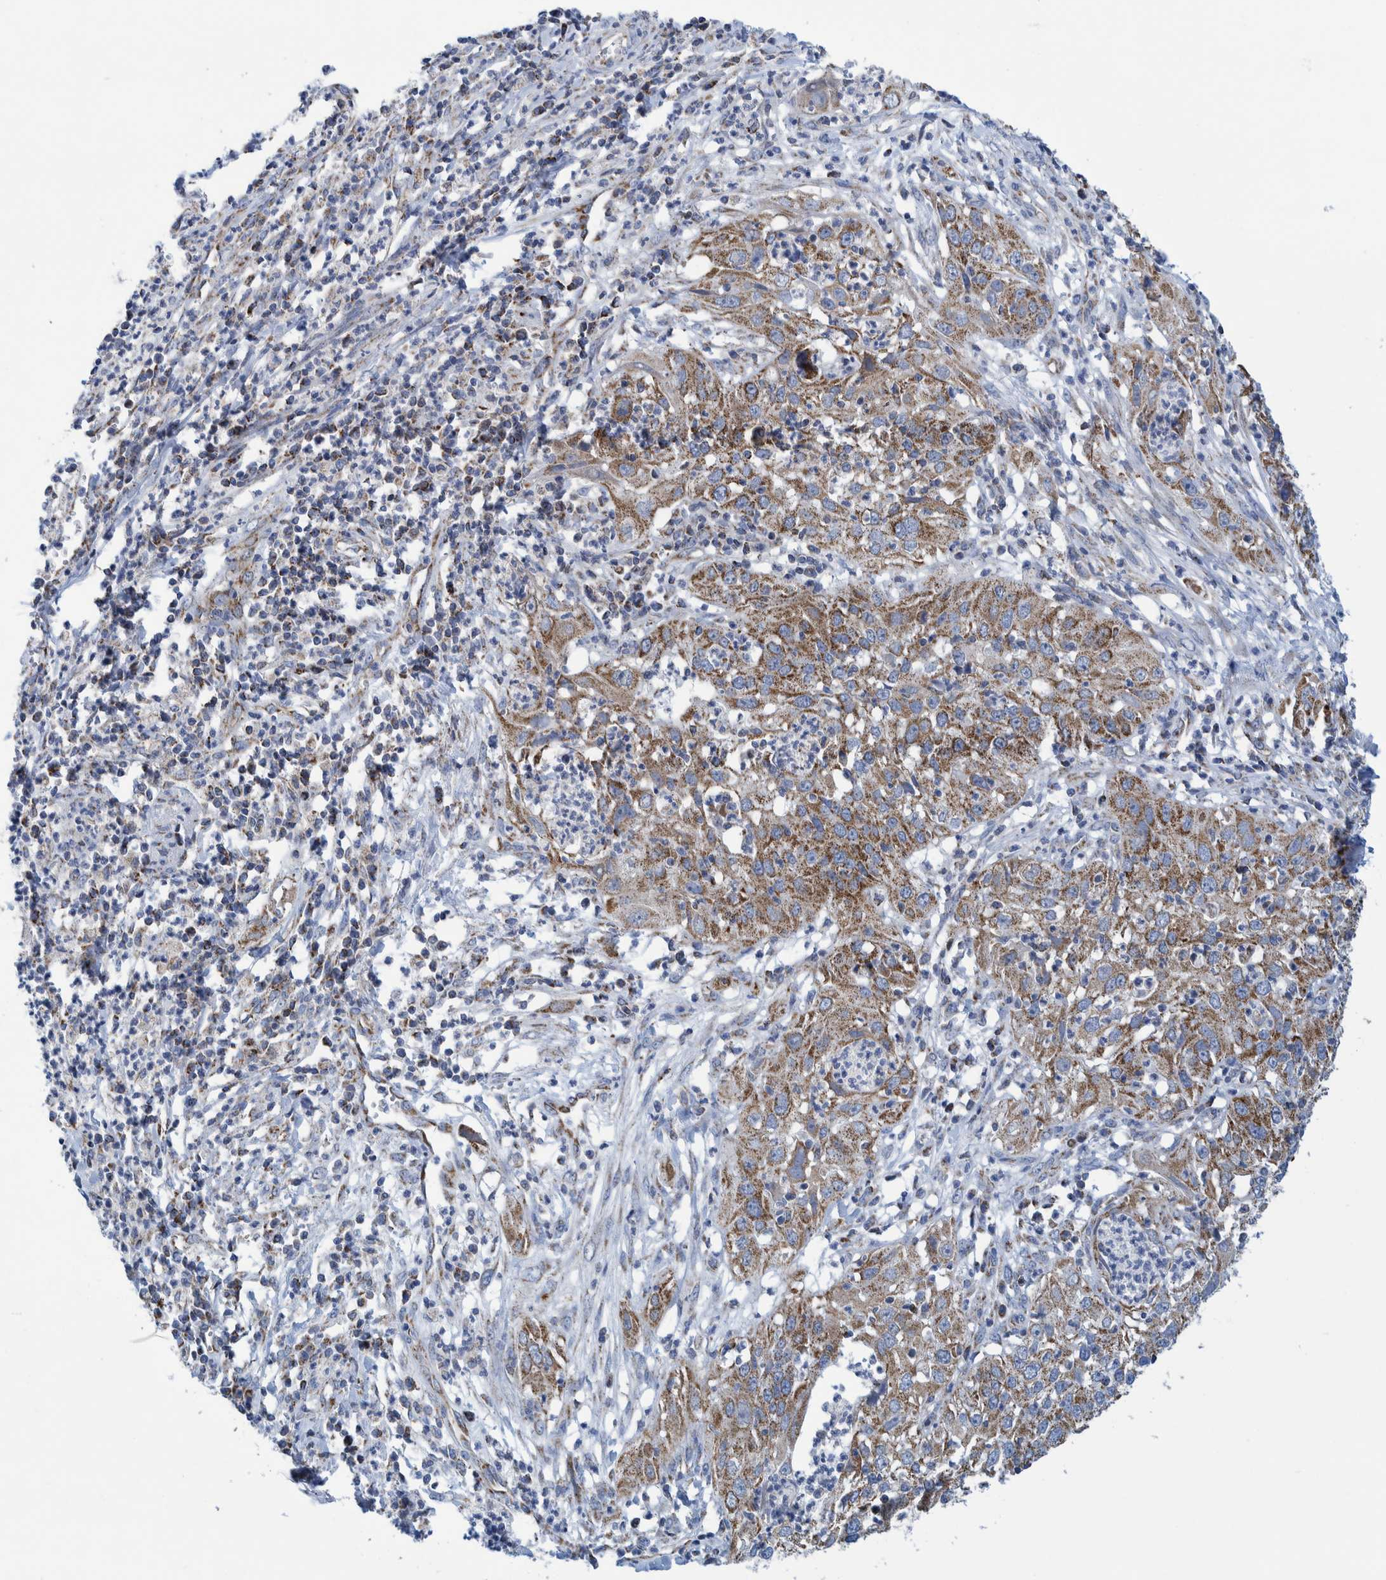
{"staining": {"intensity": "moderate", "quantity": "25%-75%", "location": "cytoplasmic/membranous"}, "tissue": "cervical cancer", "cell_type": "Tumor cells", "image_type": "cancer", "snomed": [{"axis": "morphology", "description": "Squamous cell carcinoma, NOS"}, {"axis": "topography", "description": "Cervix"}], "caption": "Brown immunohistochemical staining in human cervical cancer (squamous cell carcinoma) demonstrates moderate cytoplasmic/membranous staining in about 25%-75% of tumor cells. Ihc stains the protein in brown and the nuclei are stained blue.", "gene": "MRPS7", "patient": {"sex": "female", "age": 32}}